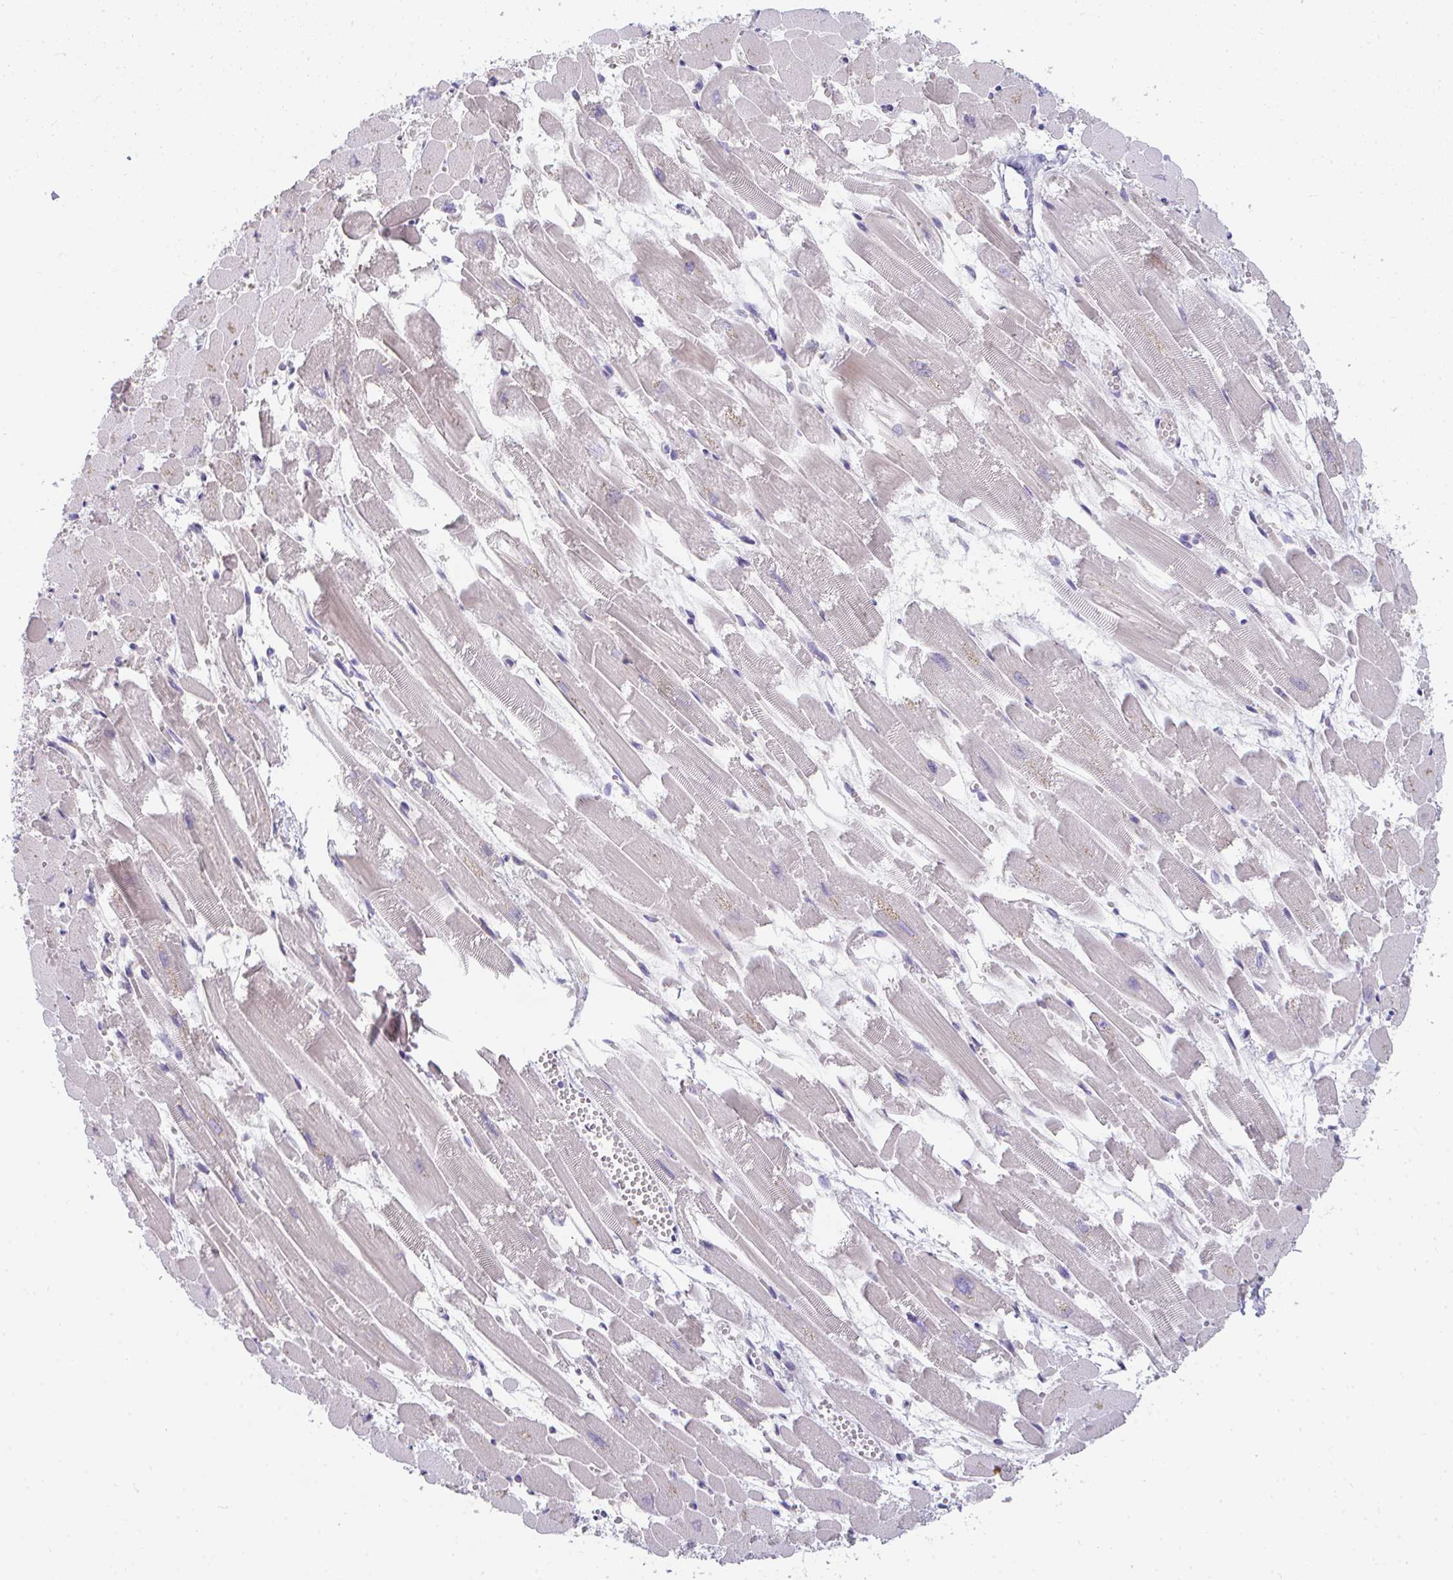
{"staining": {"intensity": "negative", "quantity": "none", "location": "none"}, "tissue": "heart muscle", "cell_type": "Cardiomyocytes", "image_type": "normal", "snomed": [{"axis": "morphology", "description": "Normal tissue, NOS"}, {"axis": "topography", "description": "Heart"}], "caption": "Immunohistochemical staining of benign human heart muscle displays no significant expression in cardiomyocytes. (Stains: DAB immunohistochemistry (IHC) with hematoxylin counter stain, Microscopy: brightfield microscopy at high magnification).", "gene": "TTC30A", "patient": {"sex": "female", "age": 52}}